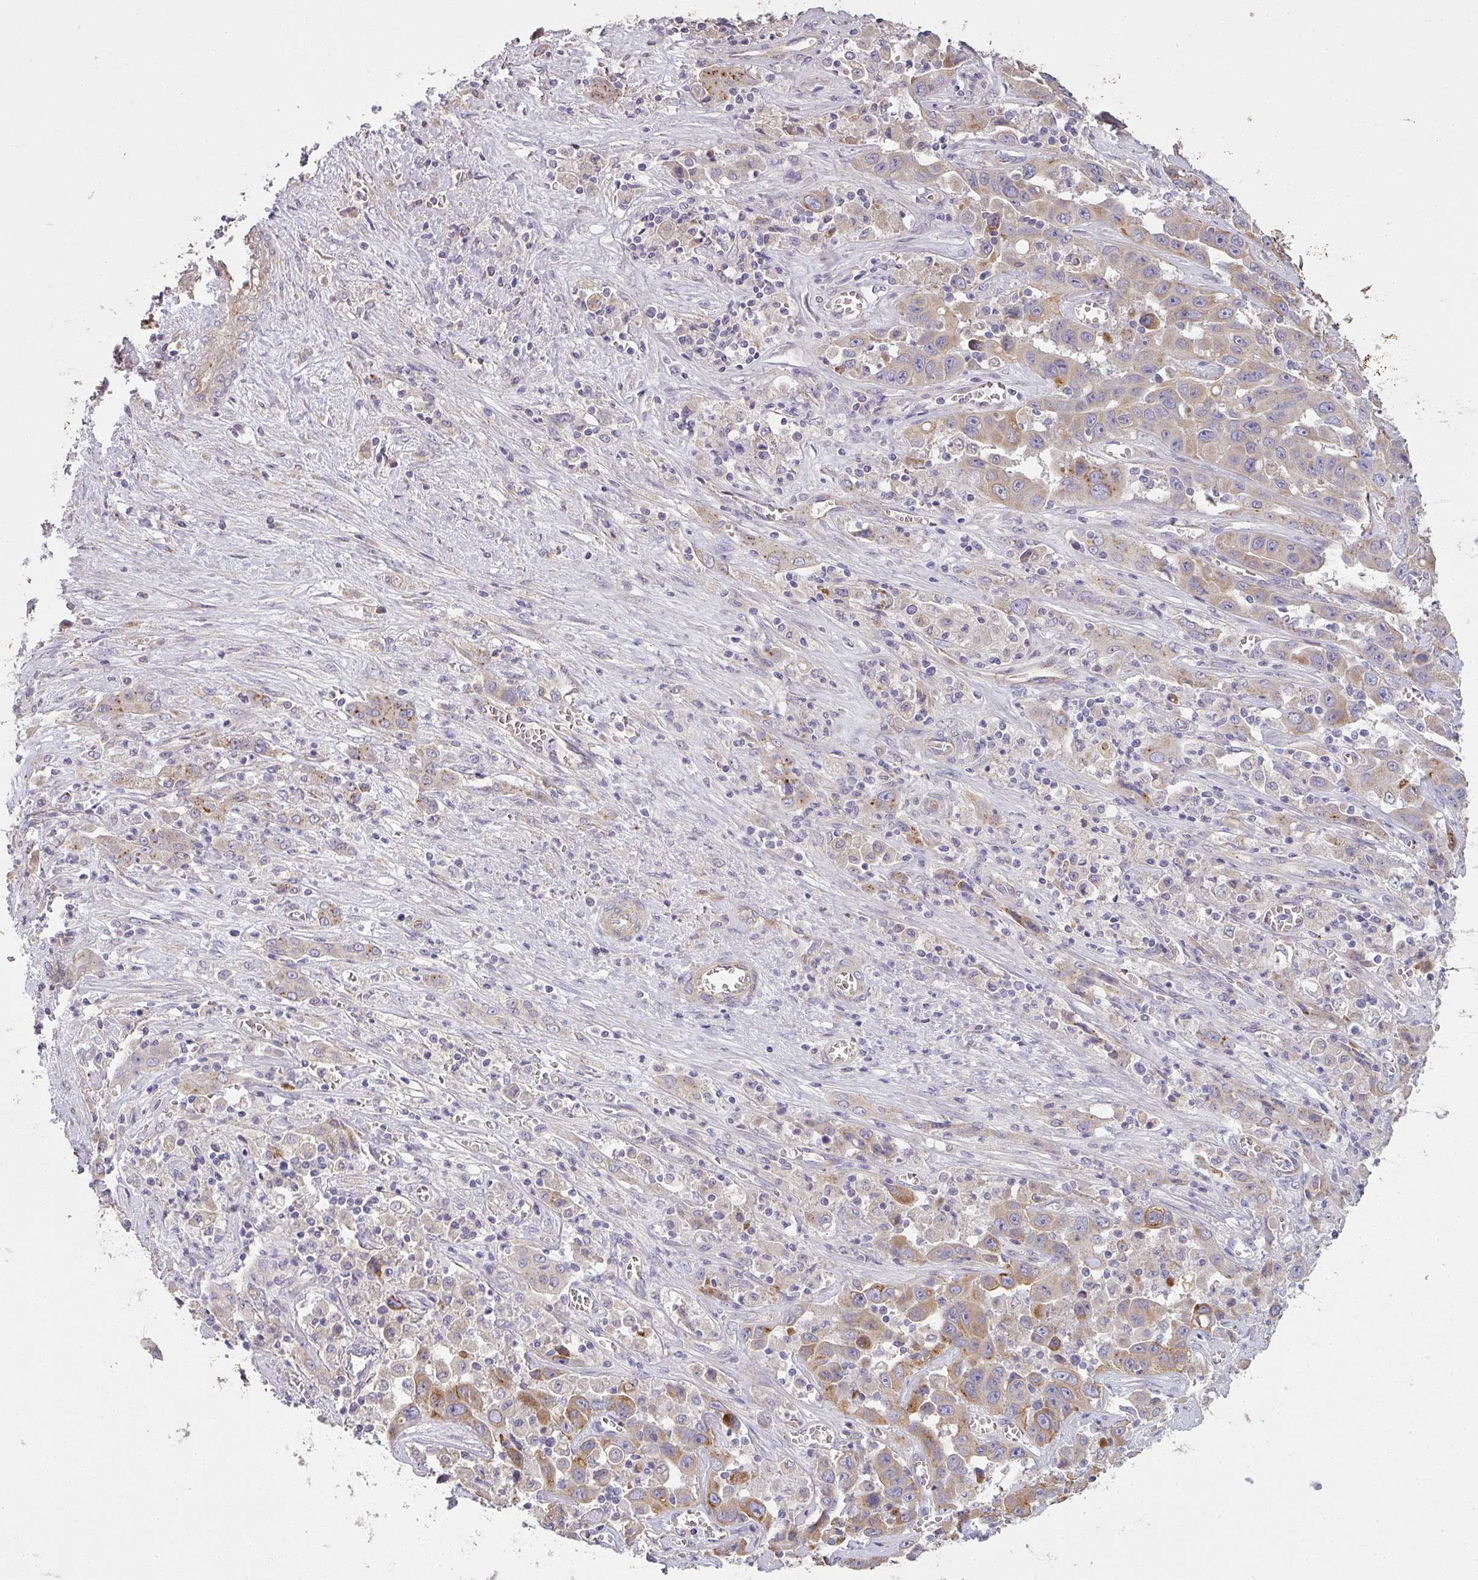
{"staining": {"intensity": "moderate", "quantity": "25%-75%", "location": "cytoplasmic/membranous"}, "tissue": "liver cancer", "cell_type": "Tumor cells", "image_type": "cancer", "snomed": [{"axis": "morphology", "description": "Cholangiocarcinoma"}, {"axis": "topography", "description": "Liver"}], "caption": "High-magnification brightfield microscopy of liver cancer stained with DAB (brown) and counterstained with hematoxylin (blue). tumor cells exhibit moderate cytoplasmic/membranous positivity is seen in approximately25%-75% of cells.", "gene": "PCDH1", "patient": {"sex": "female", "age": 52}}